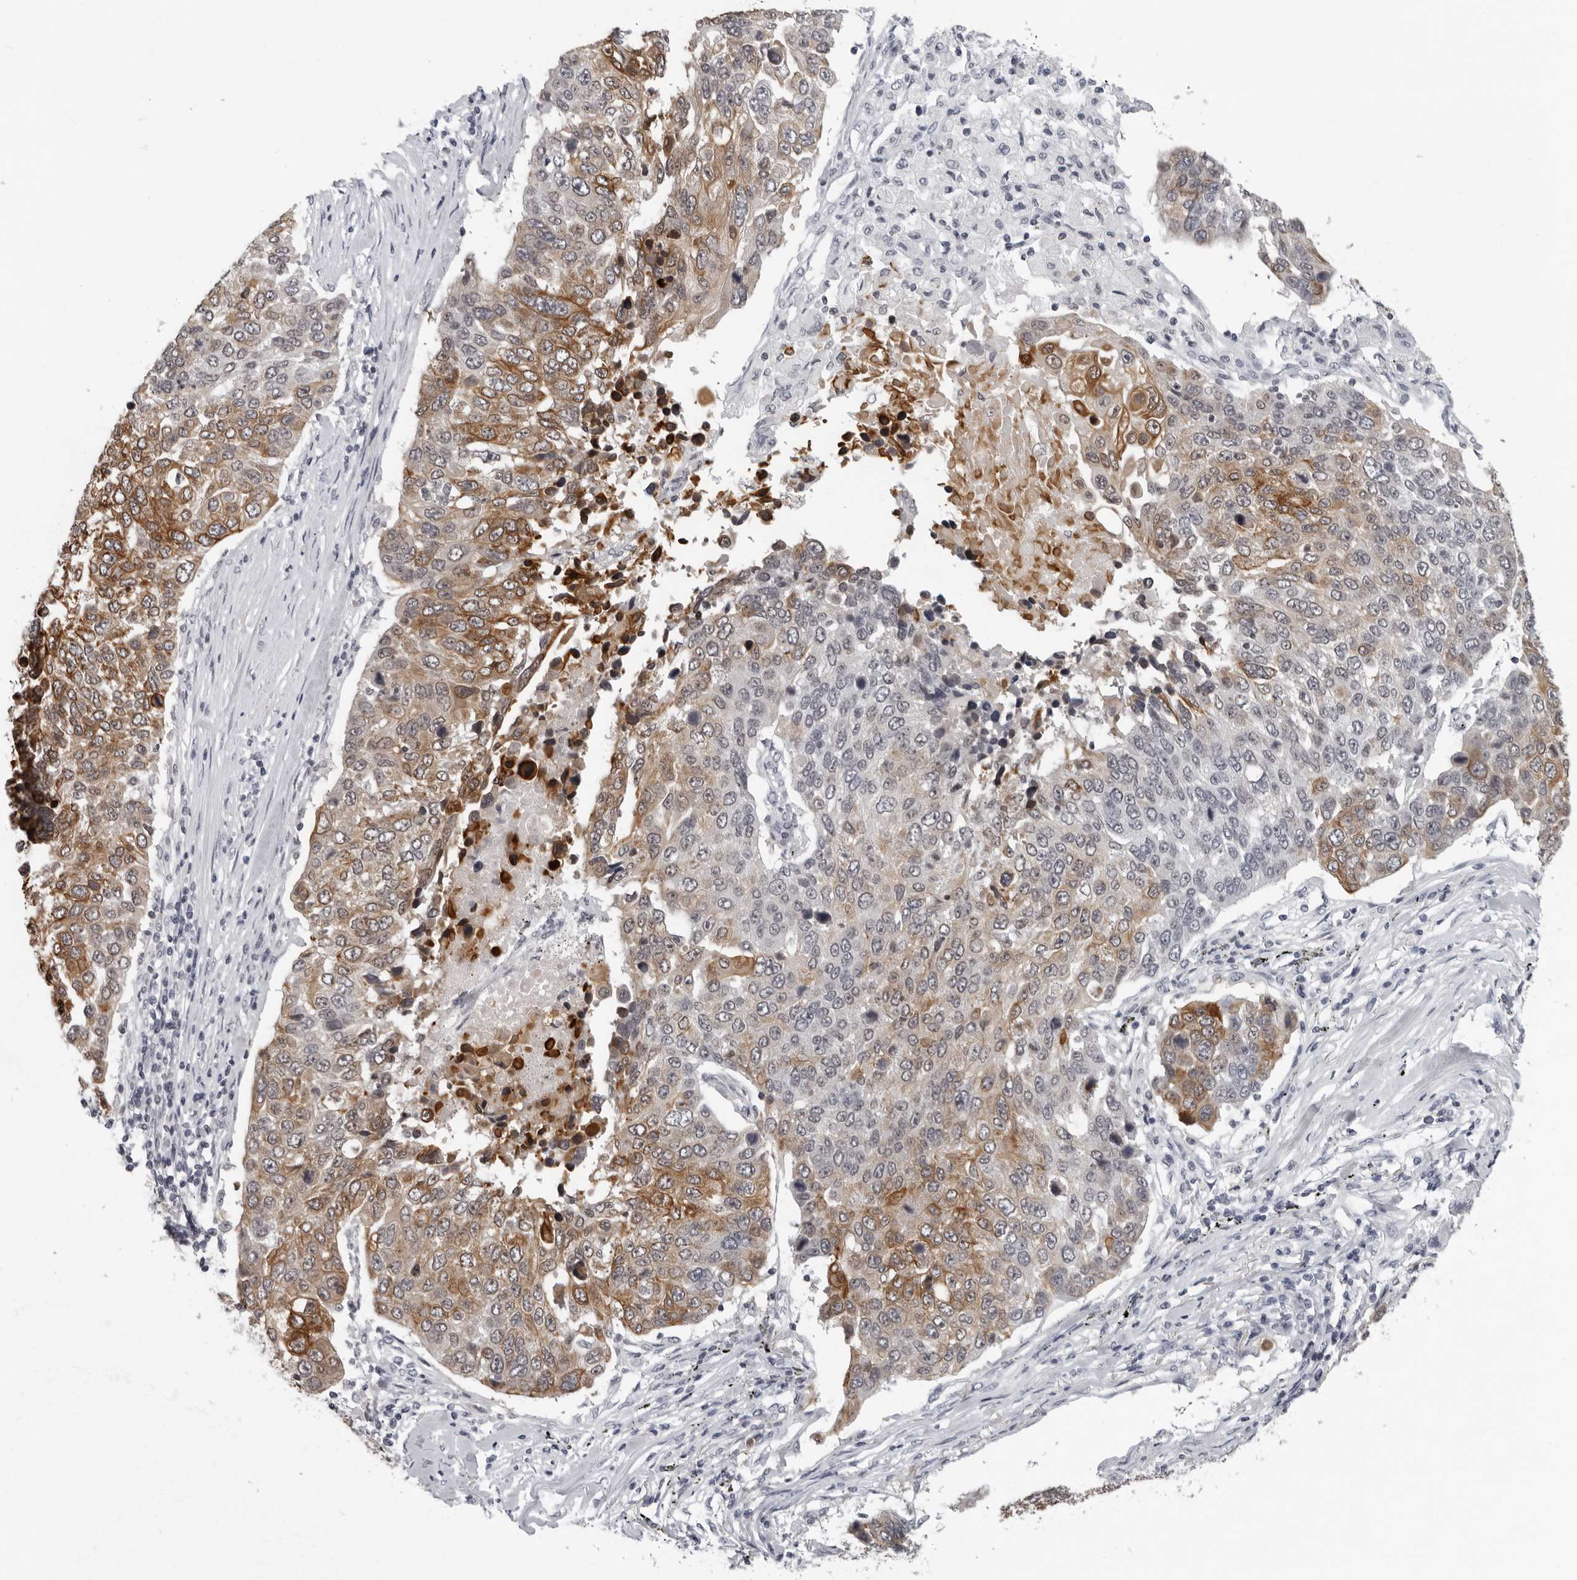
{"staining": {"intensity": "moderate", "quantity": ">75%", "location": "cytoplasmic/membranous"}, "tissue": "lung cancer", "cell_type": "Tumor cells", "image_type": "cancer", "snomed": [{"axis": "morphology", "description": "Squamous cell carcinoma, NOS"}, {"axis": "topography", "description": "Lung"}], "caption": "The histopathology image demonstrates staining of squamous cell carcinoma (lung), revealing moderate cytoplasmic/membranous protein expression (brown color) within tumor cells.", "gene": "CCDC28B", "patient": {"sex": "male", "age": 66}}